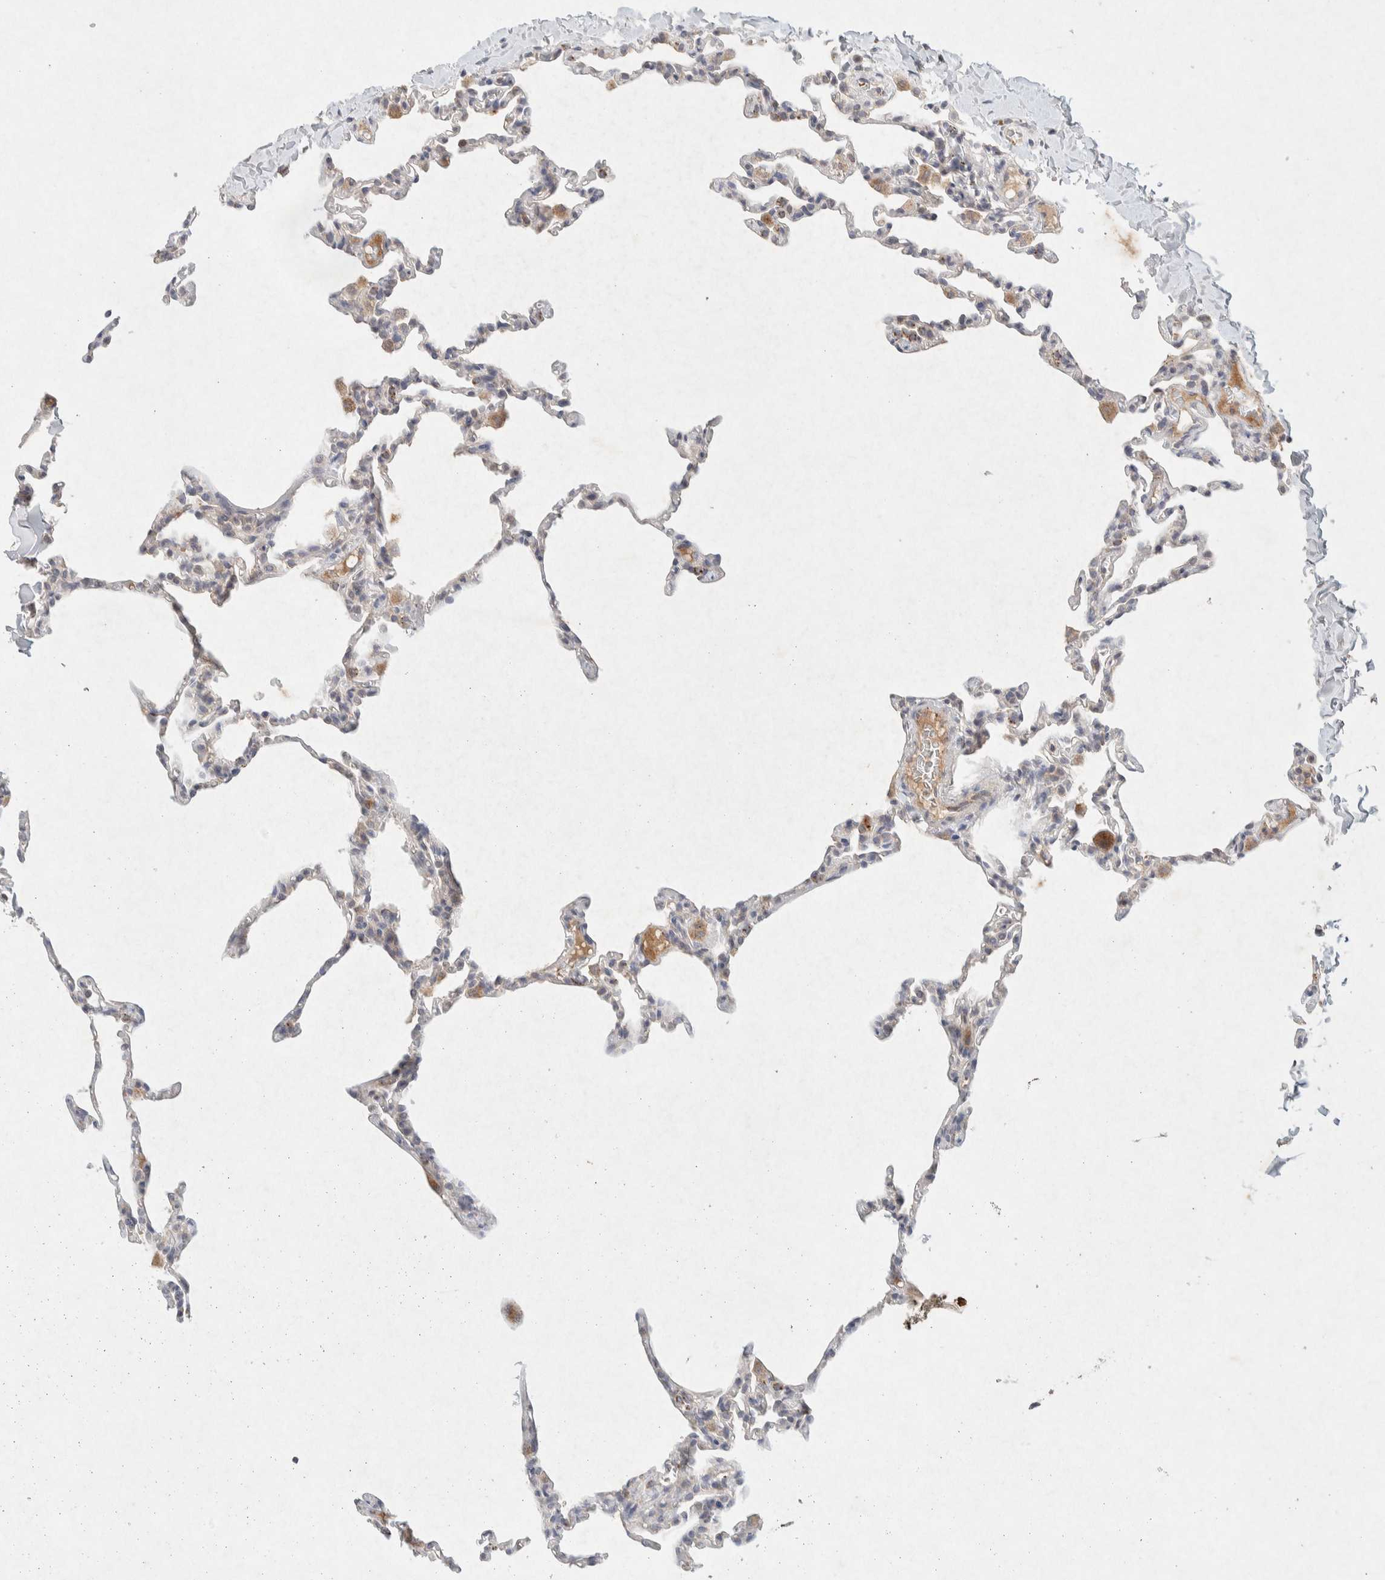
{"staining": {"intensity": "weak", "quantity": "<25%", "location": "cytoplasmic/membranous"}, "tissue": "lung", "cell_type": "Alveolar cells", "image_type": "normal", "snomed": [{"axis": "morphology", "description": "Normal tissue, NOS"}, {"axis": "topography", "description": "Lung"}], "caption": "IHC image of normal lung: lung stained with DAB (3,3'-diaminobenzidine) demonstrates no significant protein expression in alveolar cells.", "gene": "GNAI1", "patient": {"sex": "male", "age": 20}}